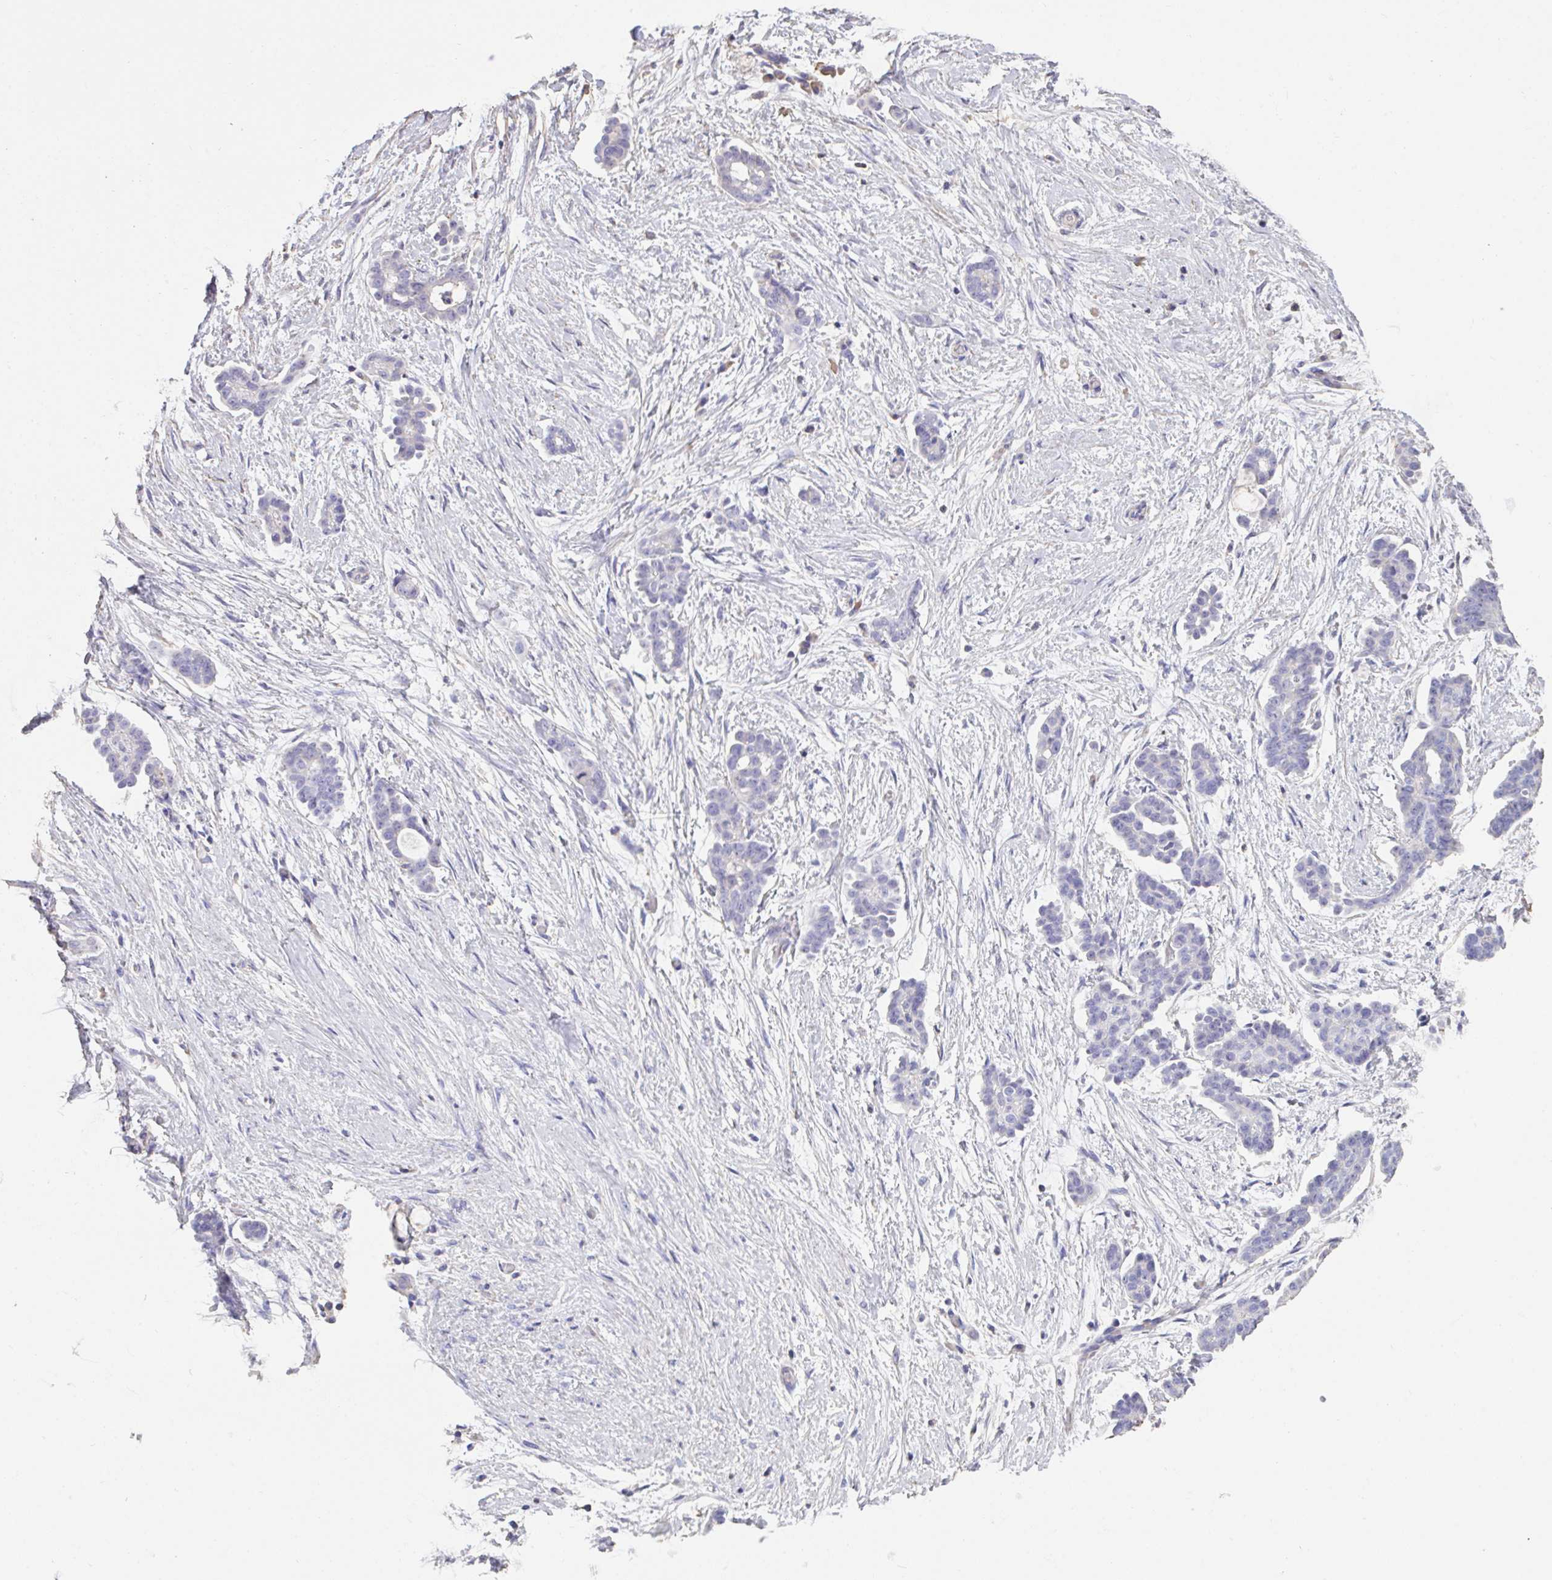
{"staining": {"intensity": "negative", "quantity": "none", "location": "none"}, "tissue": "ovarian cancer", "cell_type": "Tumor cells", "image_type": "cancer", "snomed": [{"axis": "morphology", "description": "Cystadenocarcinoma, serous, NOS"}, {"axis": "topography", "description": "Ovary"}], "caption": "Tumor cells show no significant expression in serous cystadenocarcinoma (ovarian).", "gene": "IL23R", "patient": {"sex": "female", "age": 50}}